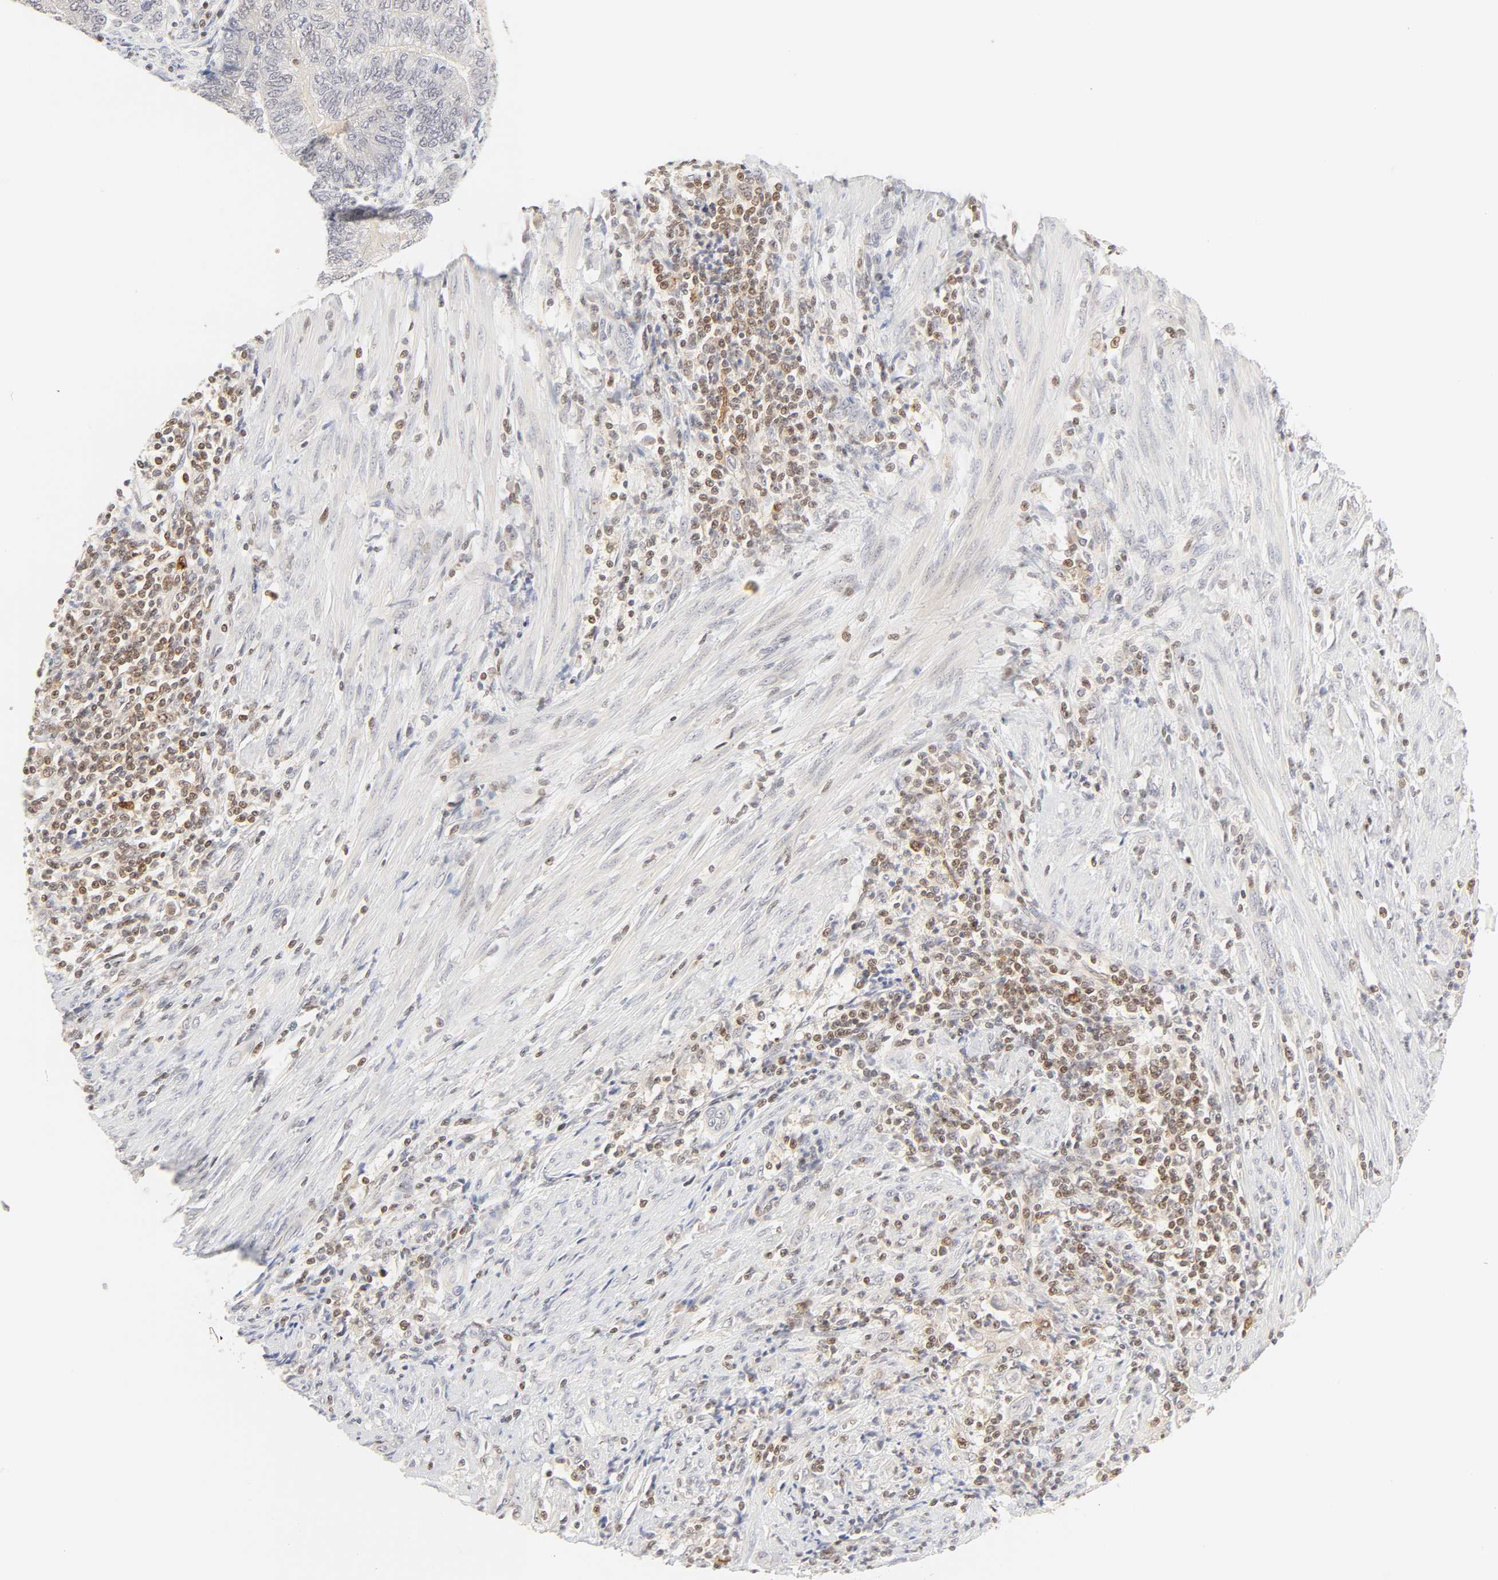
{"staining": {"intensity": "weak", "quantity": "25%-75%", "location": "cytoplasmic/membranous"}, "tissue": "endometrial cancer", "cell_type": "Tumor cells", "image_type": "cancer", "snomed": [{"axis": "morphology", "description": "Adenocarcinoma, NOS"}, {"axis": "topography", "description": "Uterus"}, {"axis": "topography", "description": "Endometrium"}], "caption": "This image reveals immunohistochemistry (IHC) staining of human endometrial cancer, with low weak cytoplasmic/membranous positivity in about 25%-75% of tumor cells.", "gene": "KIF2A", "patient": {"sex": "female", "age": 70}}